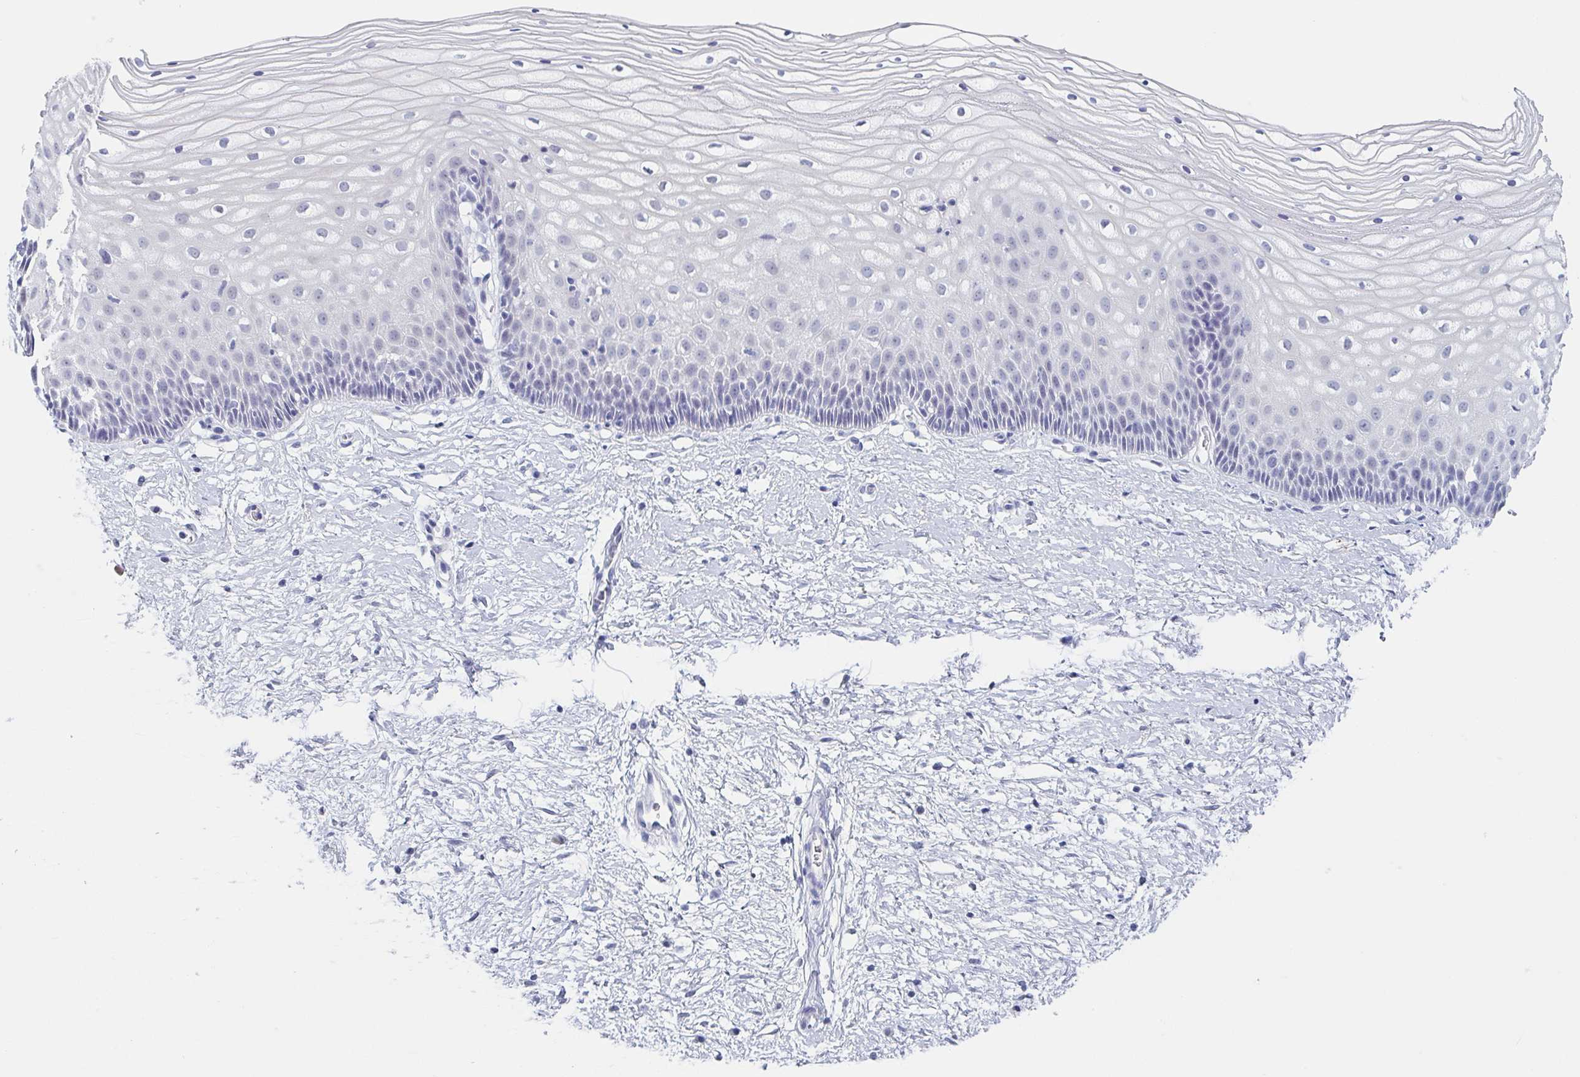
{"staining": {"intensity": "negative", "quantity": "none", "location": "none"}, "tissue": "cervix", "cell_type": "Glandular cells", "image_type": "normal", "snomed": [{"axis": "morphology", "description": "Normal tissue, NOS"}, {"axis": "topography", "description": "Cervix"}], "caption": "Immunohistochemical staining of unremarkable cervix shows no significant expression in glandular cells. (Stains: DAB IHC with hematoxylin counter stain, Microscopy: brightfield microscopy at high magnification).", "gene": "REG4", "patient": {"sex": "female", "age": 36}}